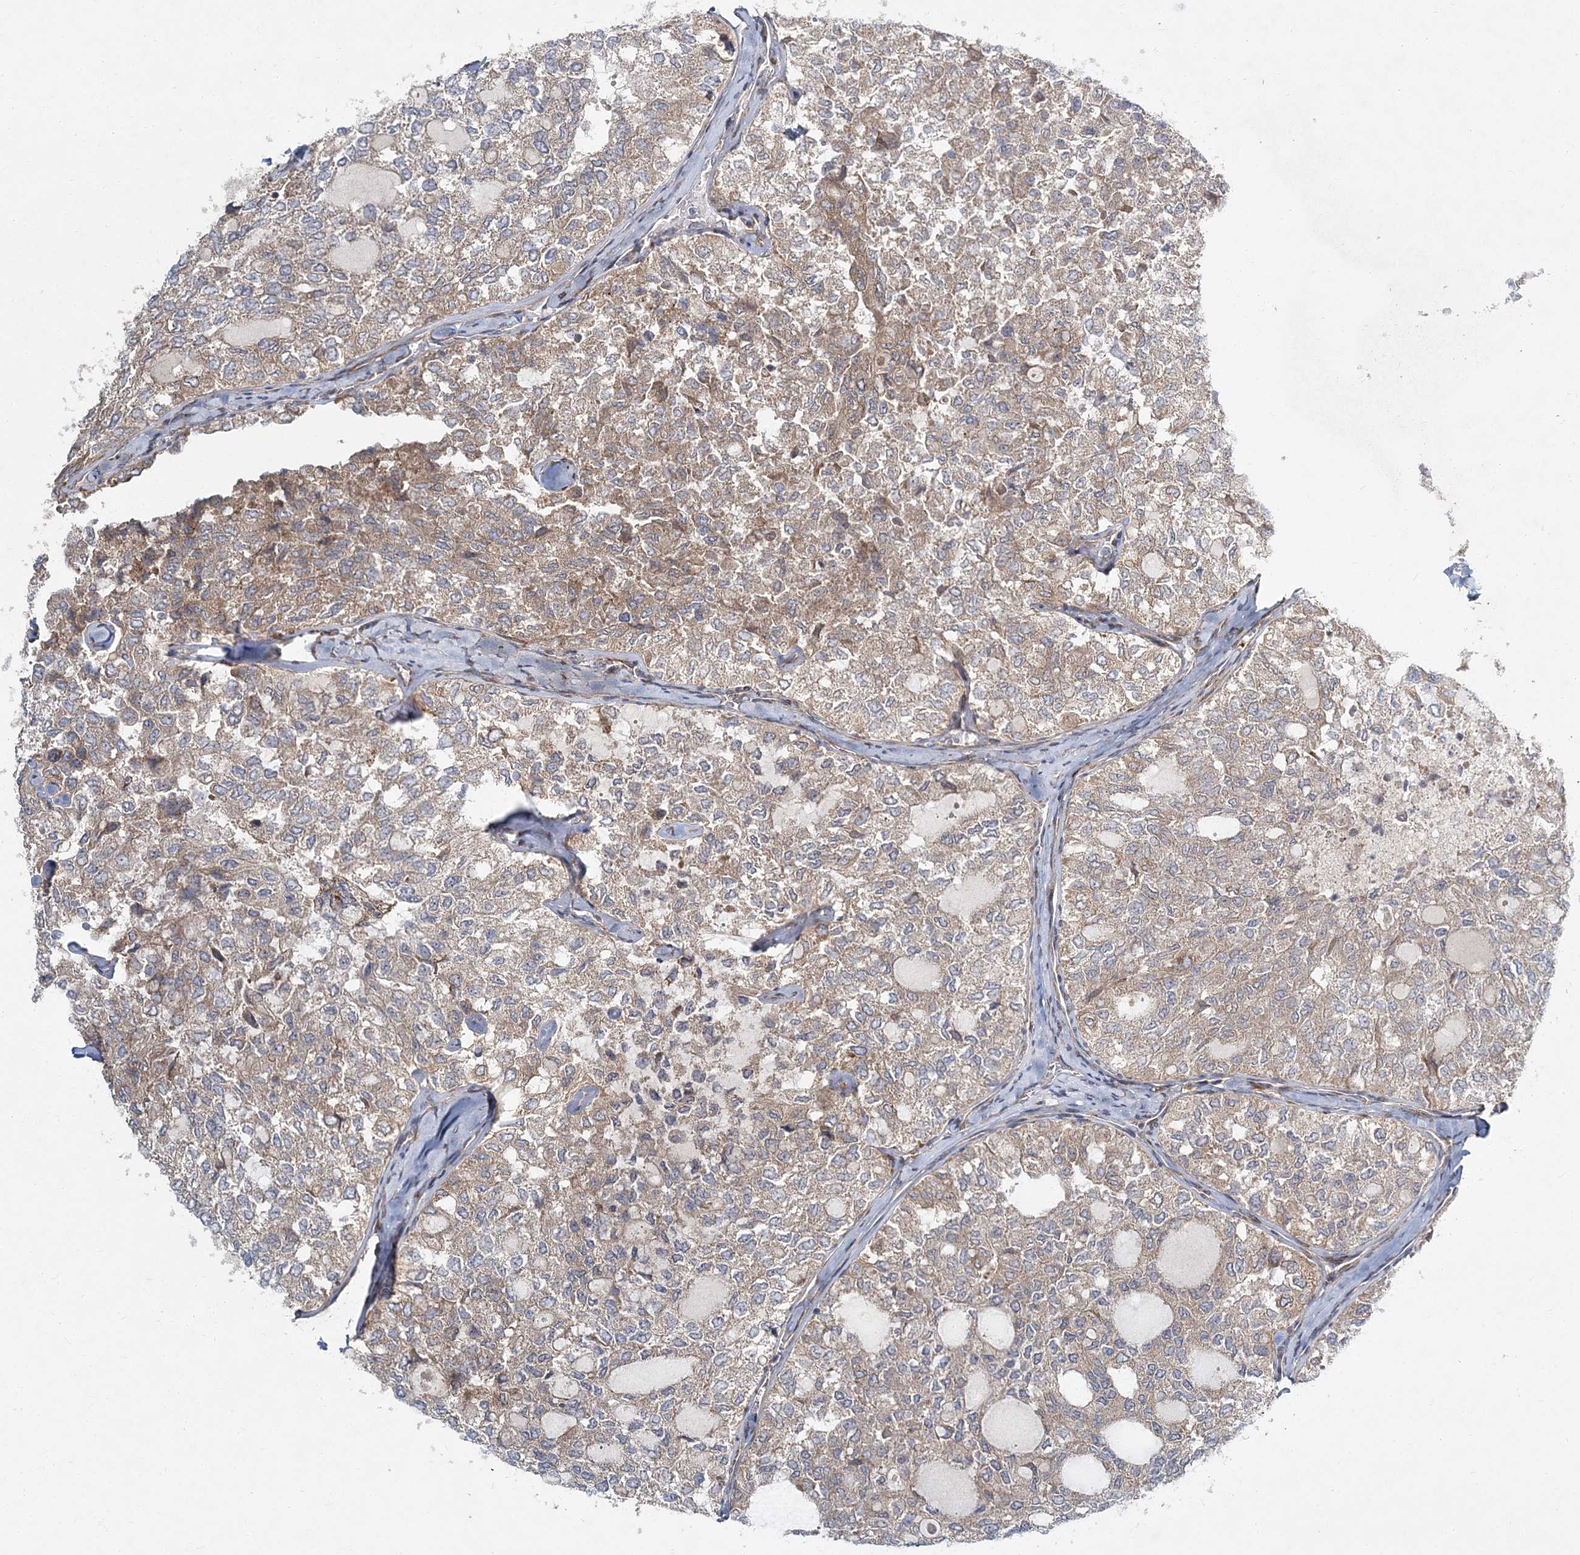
{"staining": {"intensity": "weak", "quantity": "25%-75%", "location": "cytoplasmic/membranous"}, "tissue": "thyroid cancer", "cell_type": "Tumor cells", "image_type": "cancer", "snomed": [{"axis": "morphology", "description": "Follicular adenoma carcinoma, NOS"}, {"axis": "topography", "description": "Thyroid gland"}], "caption": "This micrograph demonstrates follicular adenoma carcinoma (thyroid) stained with immunohistochemistry to label a protein in brown. The cytoplasmic/membranous of tumor cells show weak positivity for the protein. Nuclei are counter-stained blue.", "gene": "NBAS", "patient": {"sex": "male", "age": 75}}